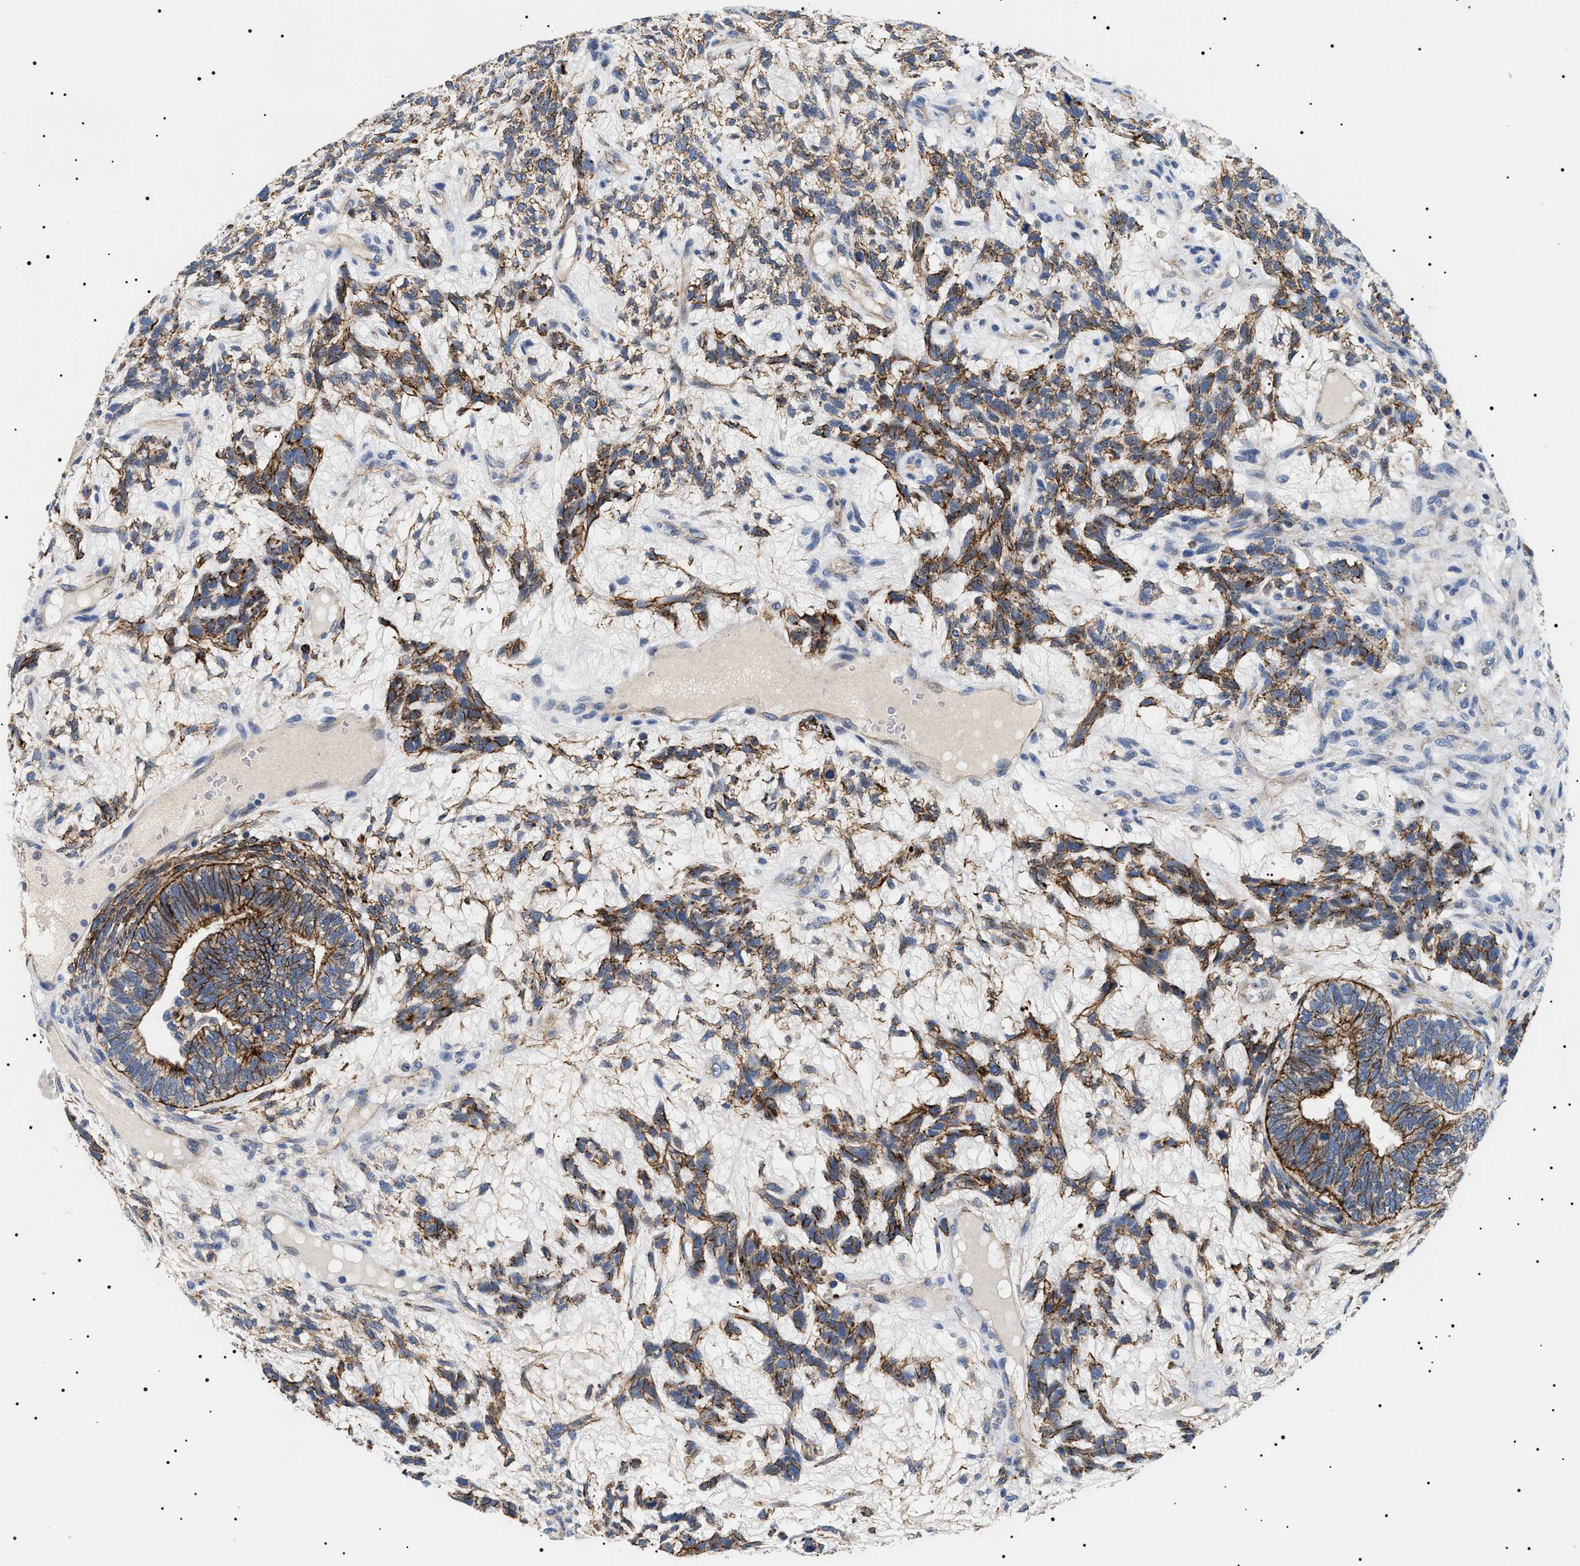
{"staining": {"intensity": "strong", "quantity": ">75%", "location": "cytoplasmic/membranous"}, "tissue": "testis cancer", "cell_type": "Tumor cells", "image_type": "cancer", "snomed": [{"axis": "morphology", "description": "Seminoma, NOS"}, {"axis": "topography", "description": "Testis"}], "caption": "Human seminoma (testis) stained for a protein (brown) displays strong cytoplasmic/membranous positive staining in approximately >75% of tumor cells.", "gene": "TMEM222", "patient": {"sex": "male", "age": 28}}